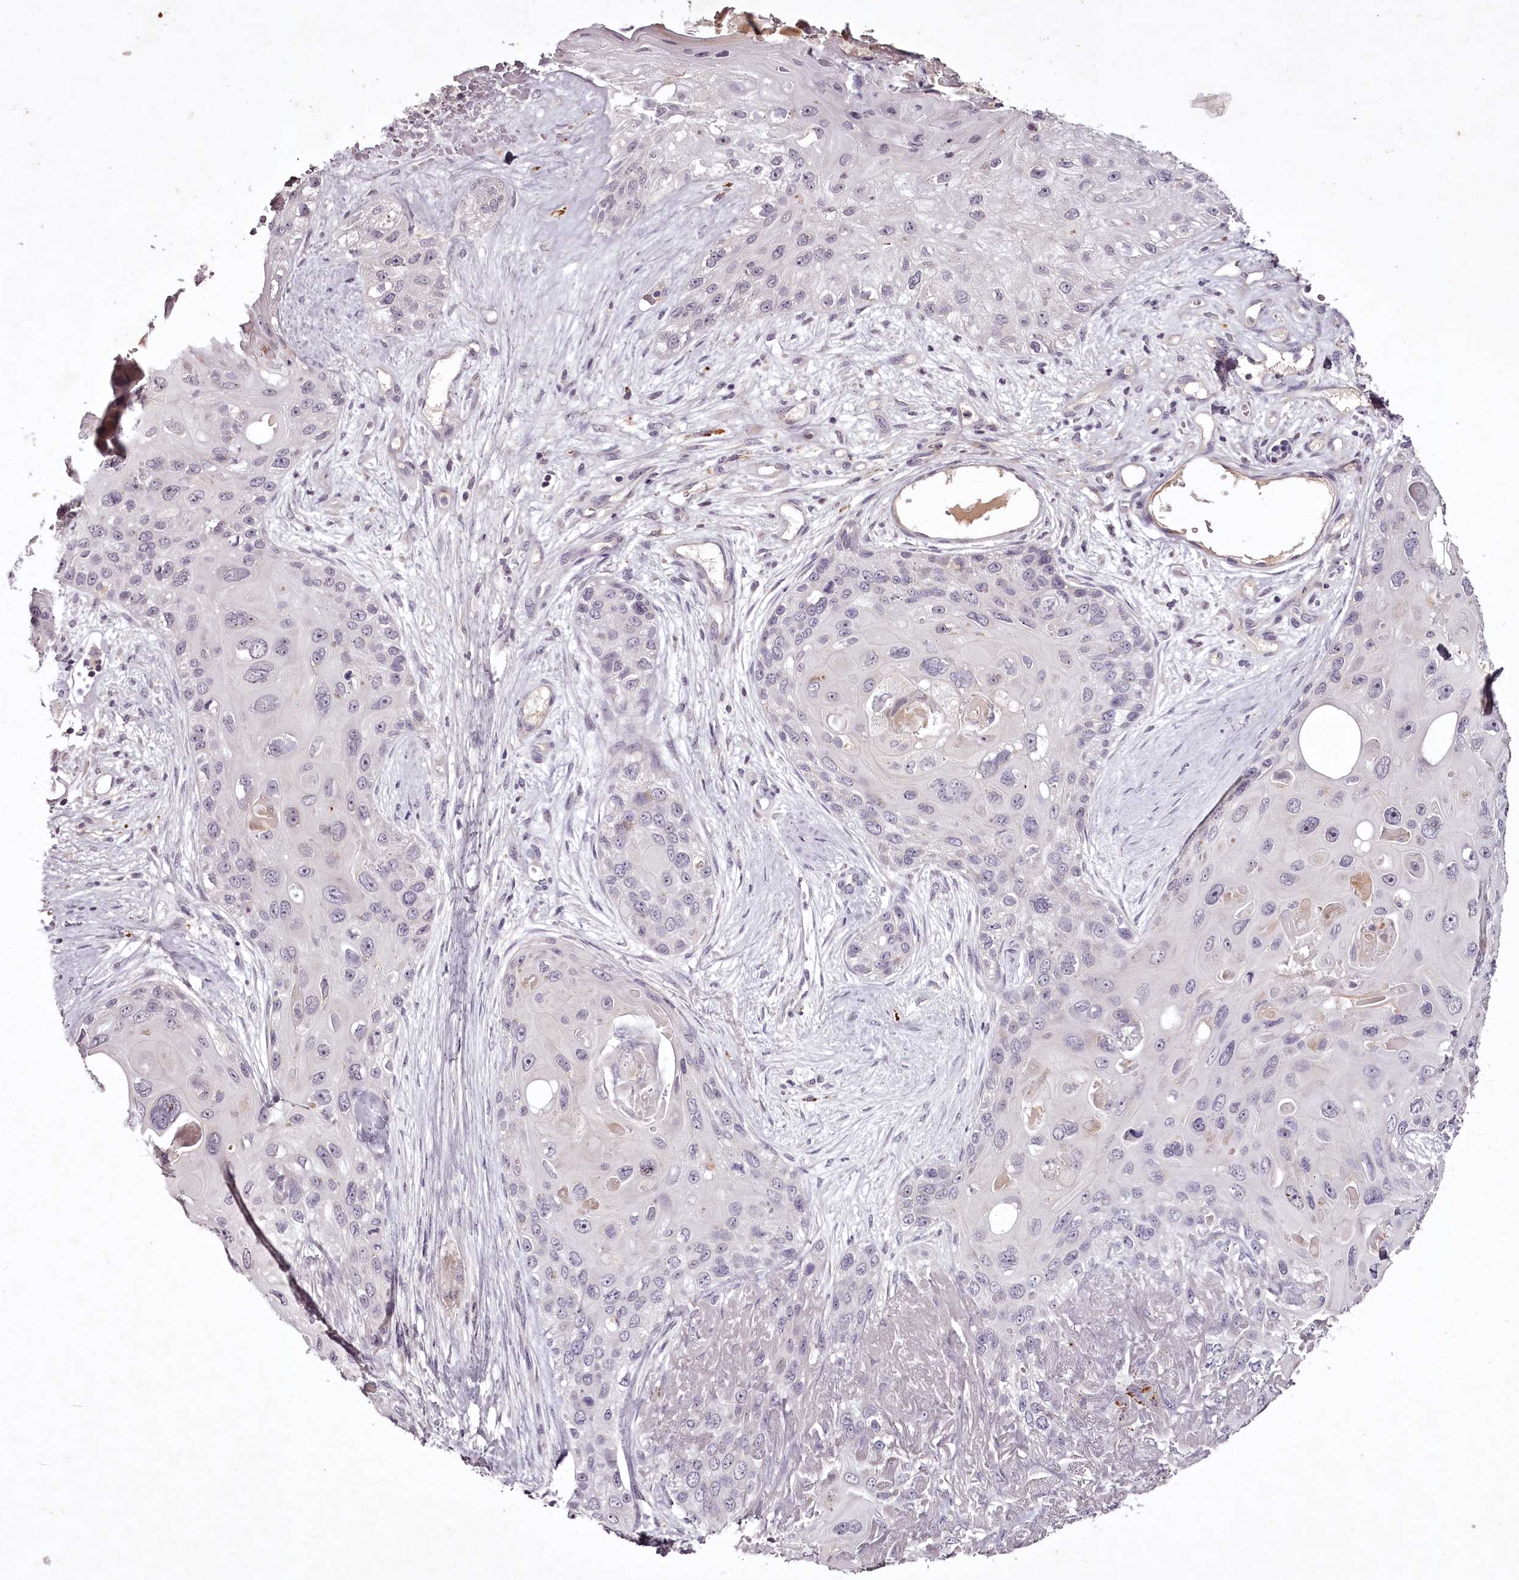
{"staining": {"intensity": "negative", "quantity": "none", "location": "none"}, "tissue": "skin cancer", "cell_type": "Tumor cells", "image_type": "cancer", "snomed": [{"axis": "morphology", "description": "Normal tissue, NOS"}, {"axis": "morphology", "description": "Squamous cell carcinoma, NOS"}, {"axis": "topography", "description": "Skin"}], "caption": "IHC micrograph of neoplastic tissue: skin squamous cell carcinoma stained with DAB (3,3'-diaminobenzidine) demonstrates no significant protein expression in tumor cells.", "gene": "RBMXL2", "patient": {"sex": "male", "age": 72}}